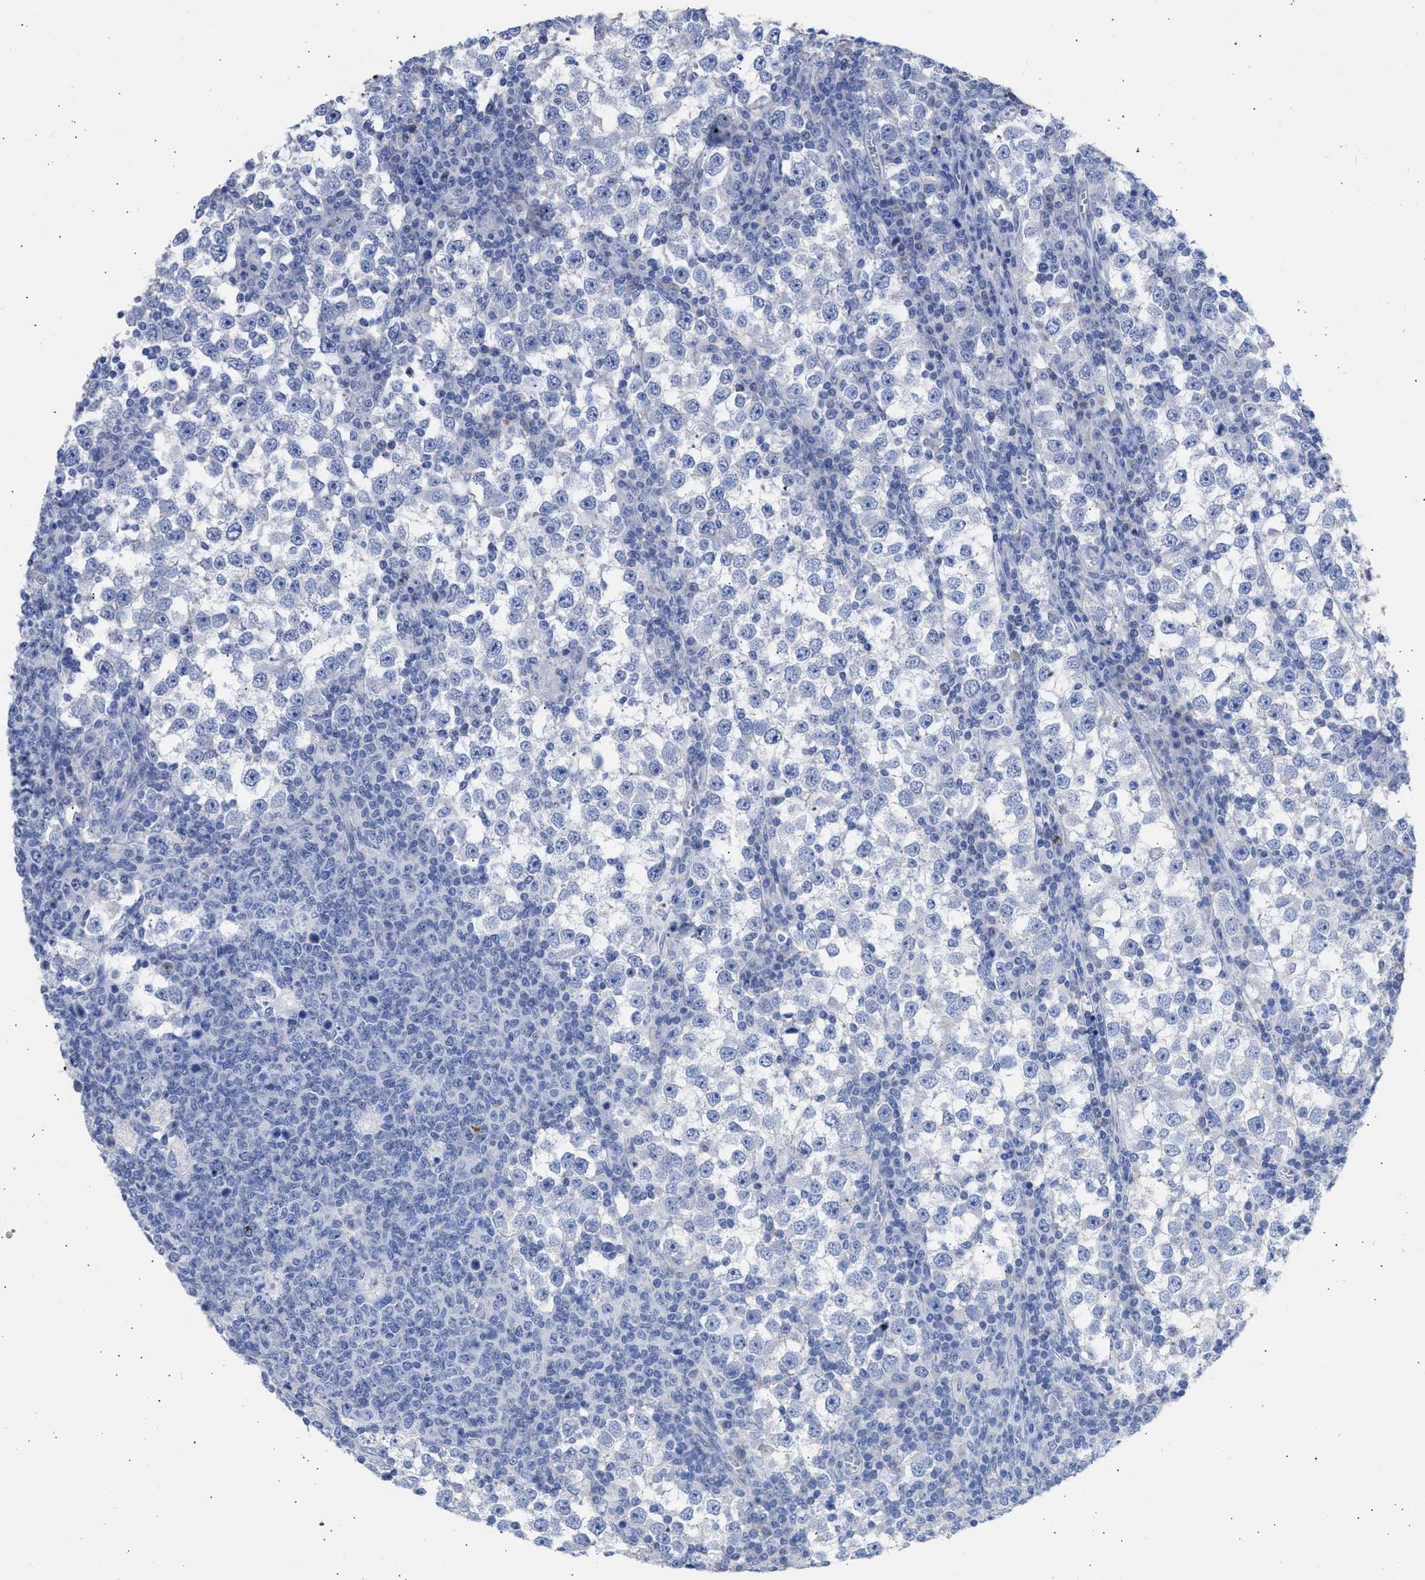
{"staining": {"intensity": "negative", "quantity": "none", "location": "none"}, "tissue": "testis cancer", "cell_type": "Tumor cells", "image_type": "cancer", "snomed": [{"axis": "morphology", "description": "Seminoma, NOS"}, {"axis": "topography", "description": "Testis"}], "caption": "Human seminoma (testis) stained for a protein using immunohistochemistry (IHC) exhibits no staining in tumor cells.", "gene": "RSPH1", "patient": {"sex": "male", "age": 65}}